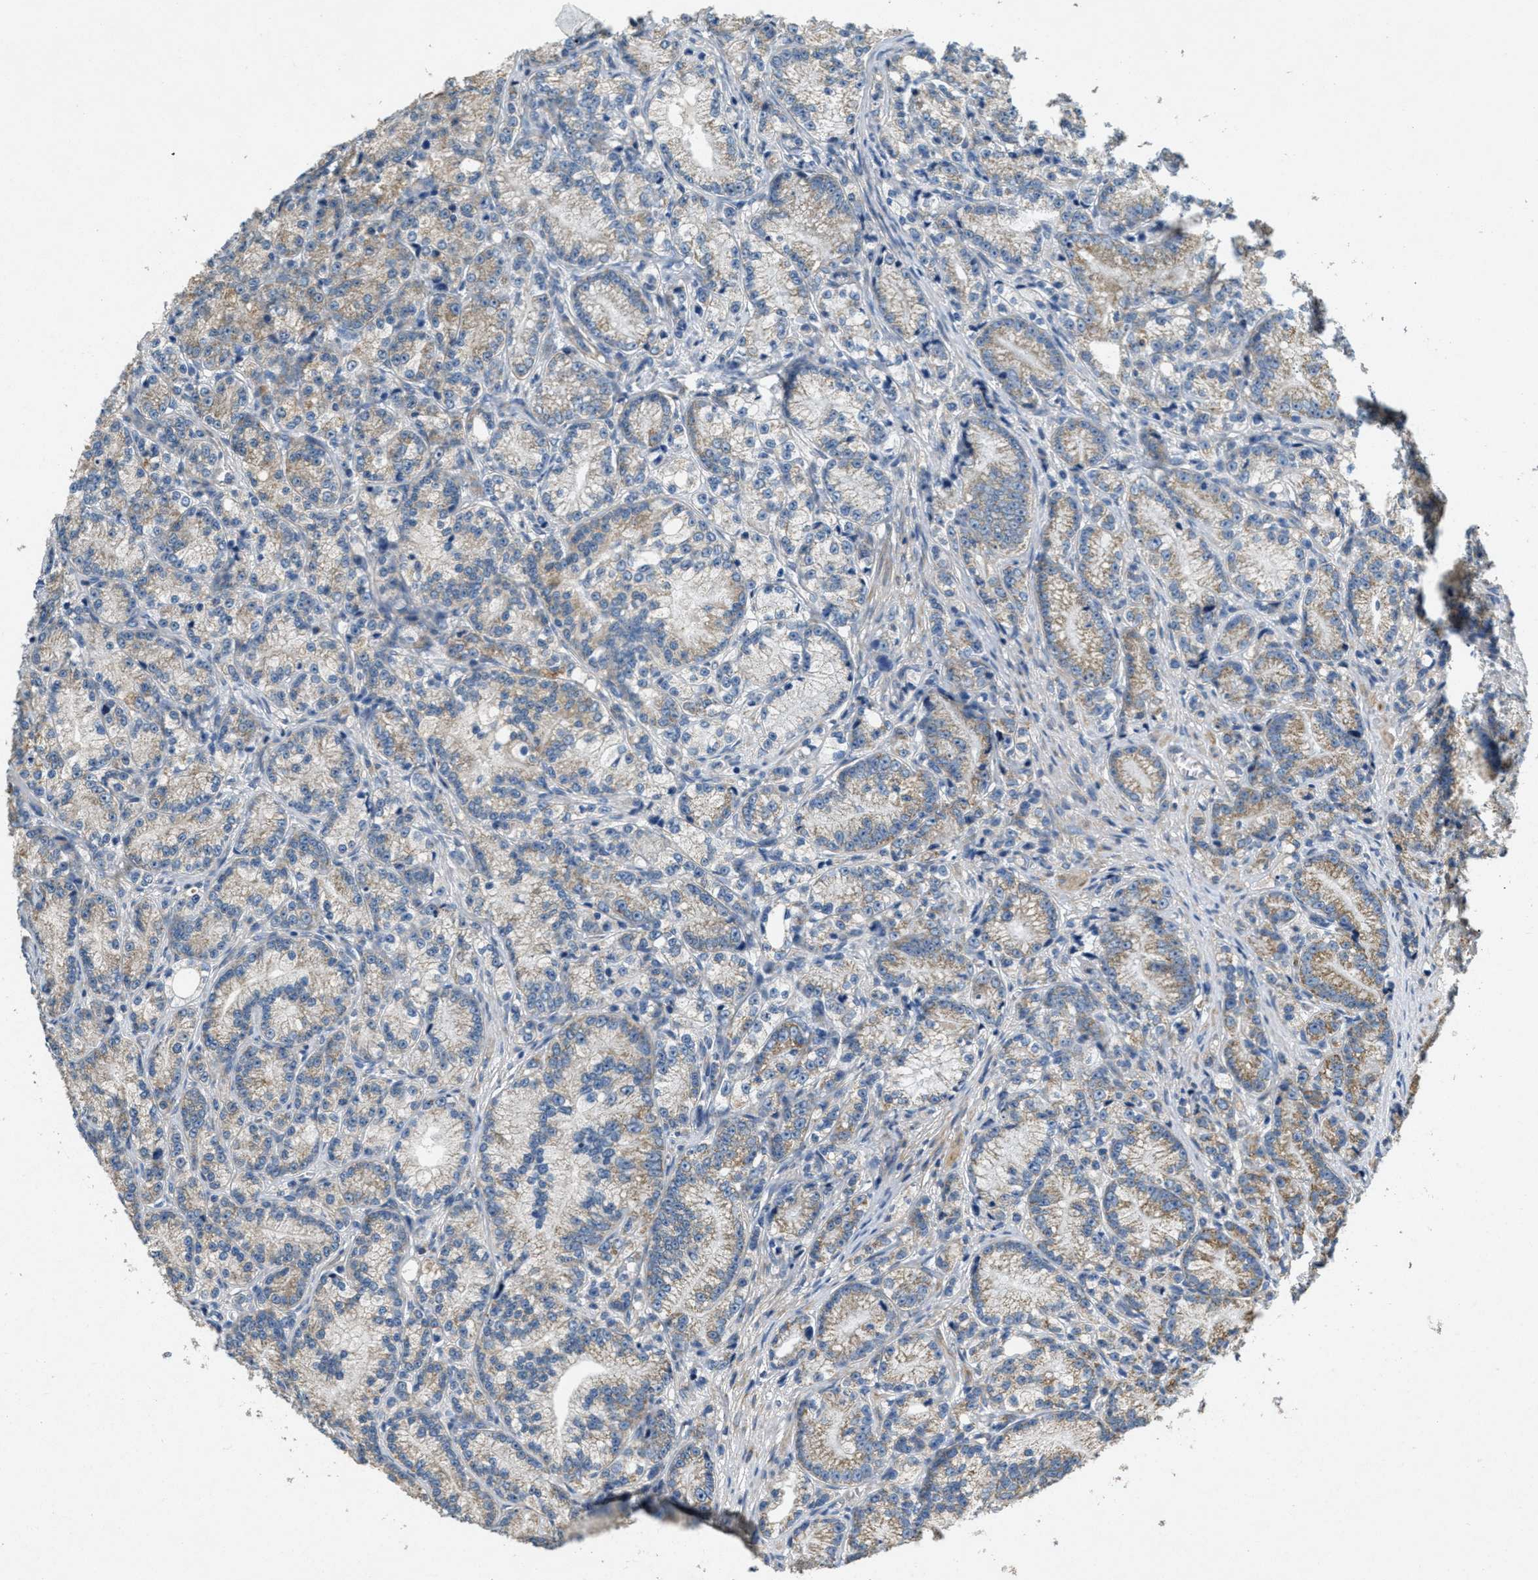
{"staining": {"intensity": "weak", "quantity": "25%-75%", "location": "cytoplasmic/membranous"}, "tissue": "prostate cancer", "cell_type": "Tumor cells", "image_type": "cancer", "snomed": [{"axis": "morphology", "description": "Adenocarcinoma, Low grade"}, {"axis": "topography", "description": "Prostate"}], "caption": "About 25%-75% of tumor cells in human low-grade adenocarcinoma (prostate) exhibit weak cytoplasmic/membranous protein positivity as visualized by brown immunohistochemical staining.", "gene": "TOMM70", "patient": {"sex": "male", "age": 89}}